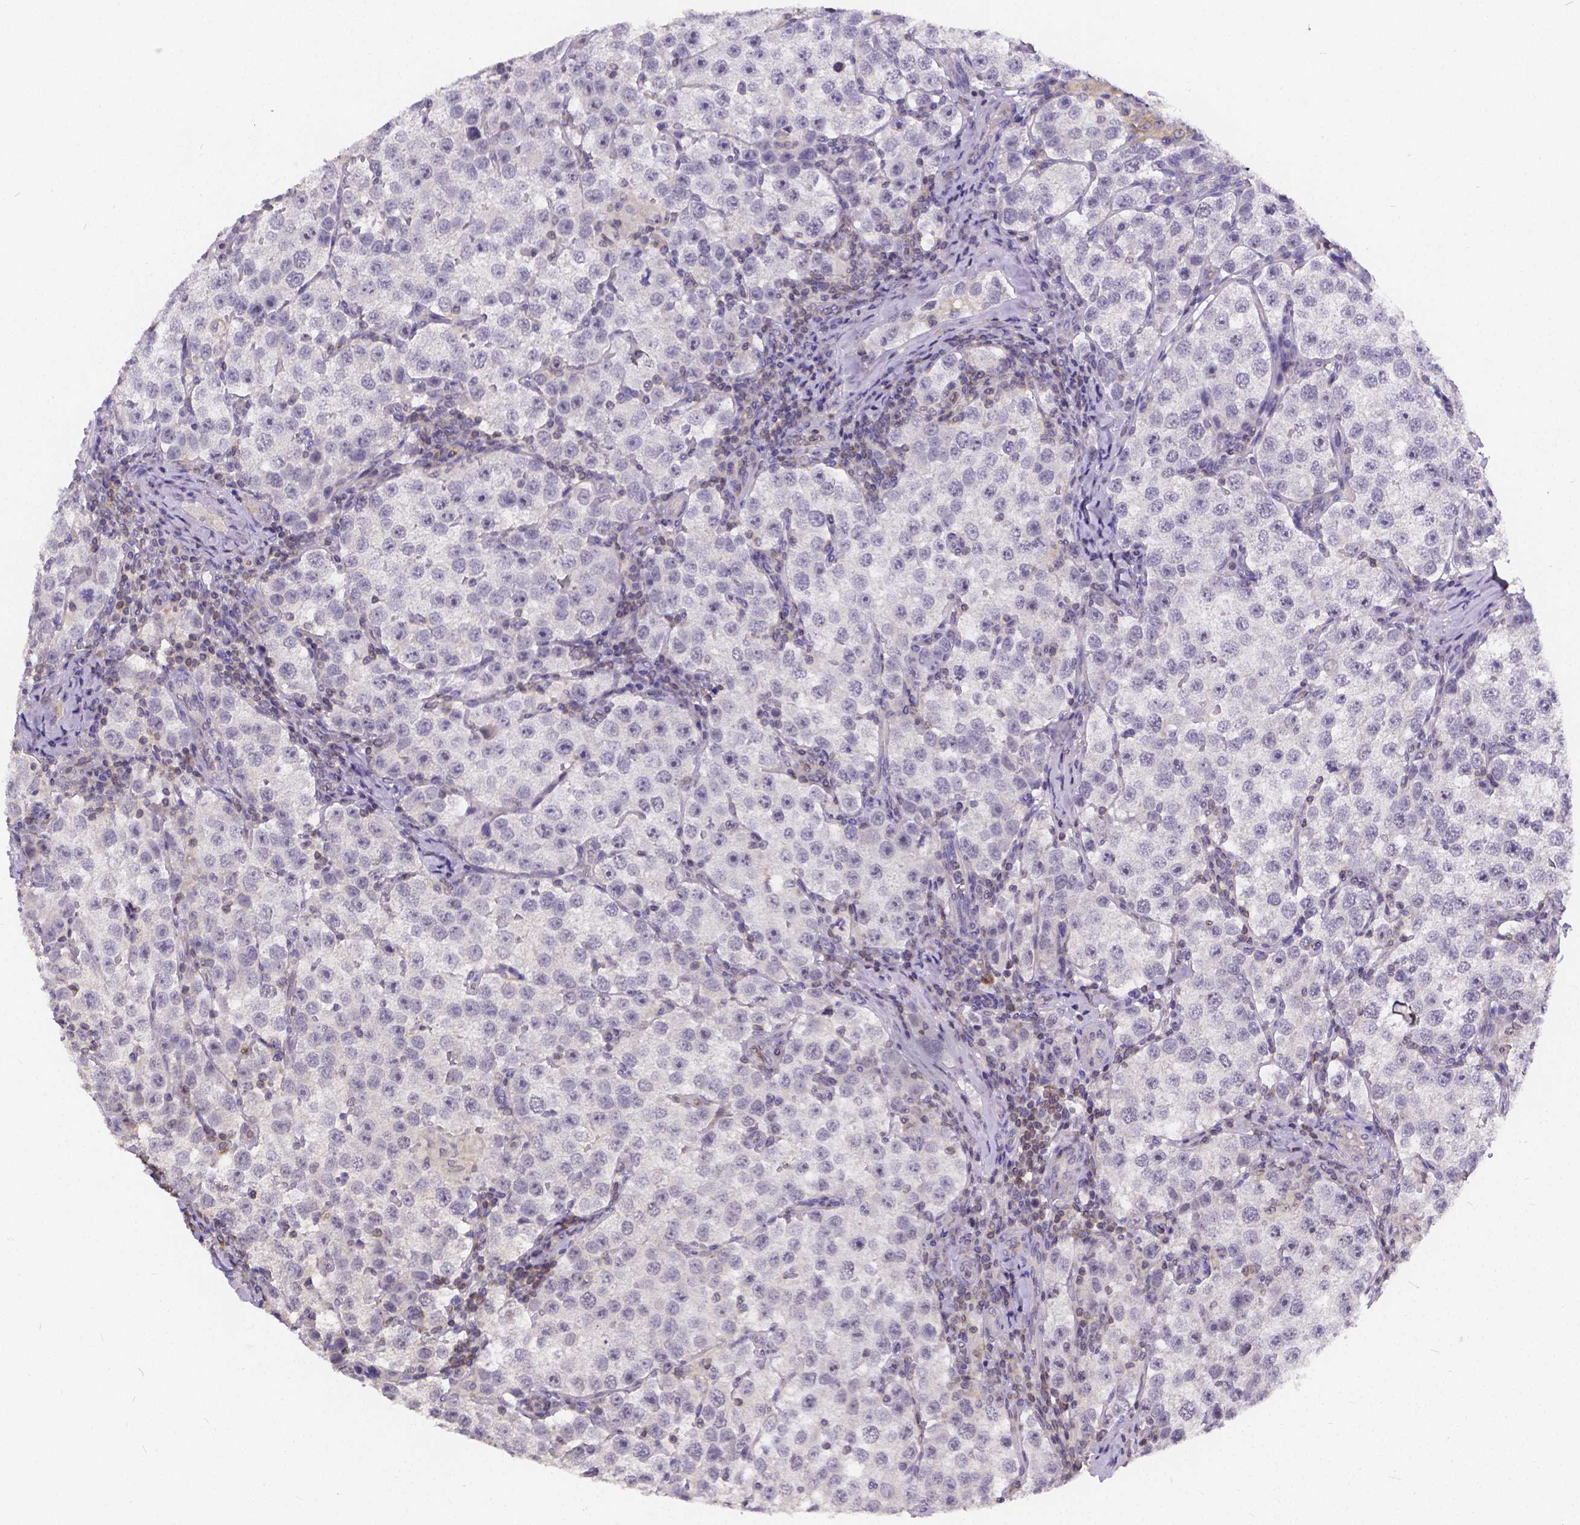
{"staining": {"intensity": "negative", "quantity": "none", "location": "none"}, "tissue": "testis cancer", "cell_type": "Tumor cells", "image_type": "cancer", "snomed": [{"axis": "morphology", "description": "Seminoma, NOS"}, {"axis": "topography", "description": "Testis"}], "caption": "The histopathology image demonstrates no staining of tumor cells in testis cancer (seminoma).", "gene": "GLRB", "patient": {"sex": "male", "age": 37}}